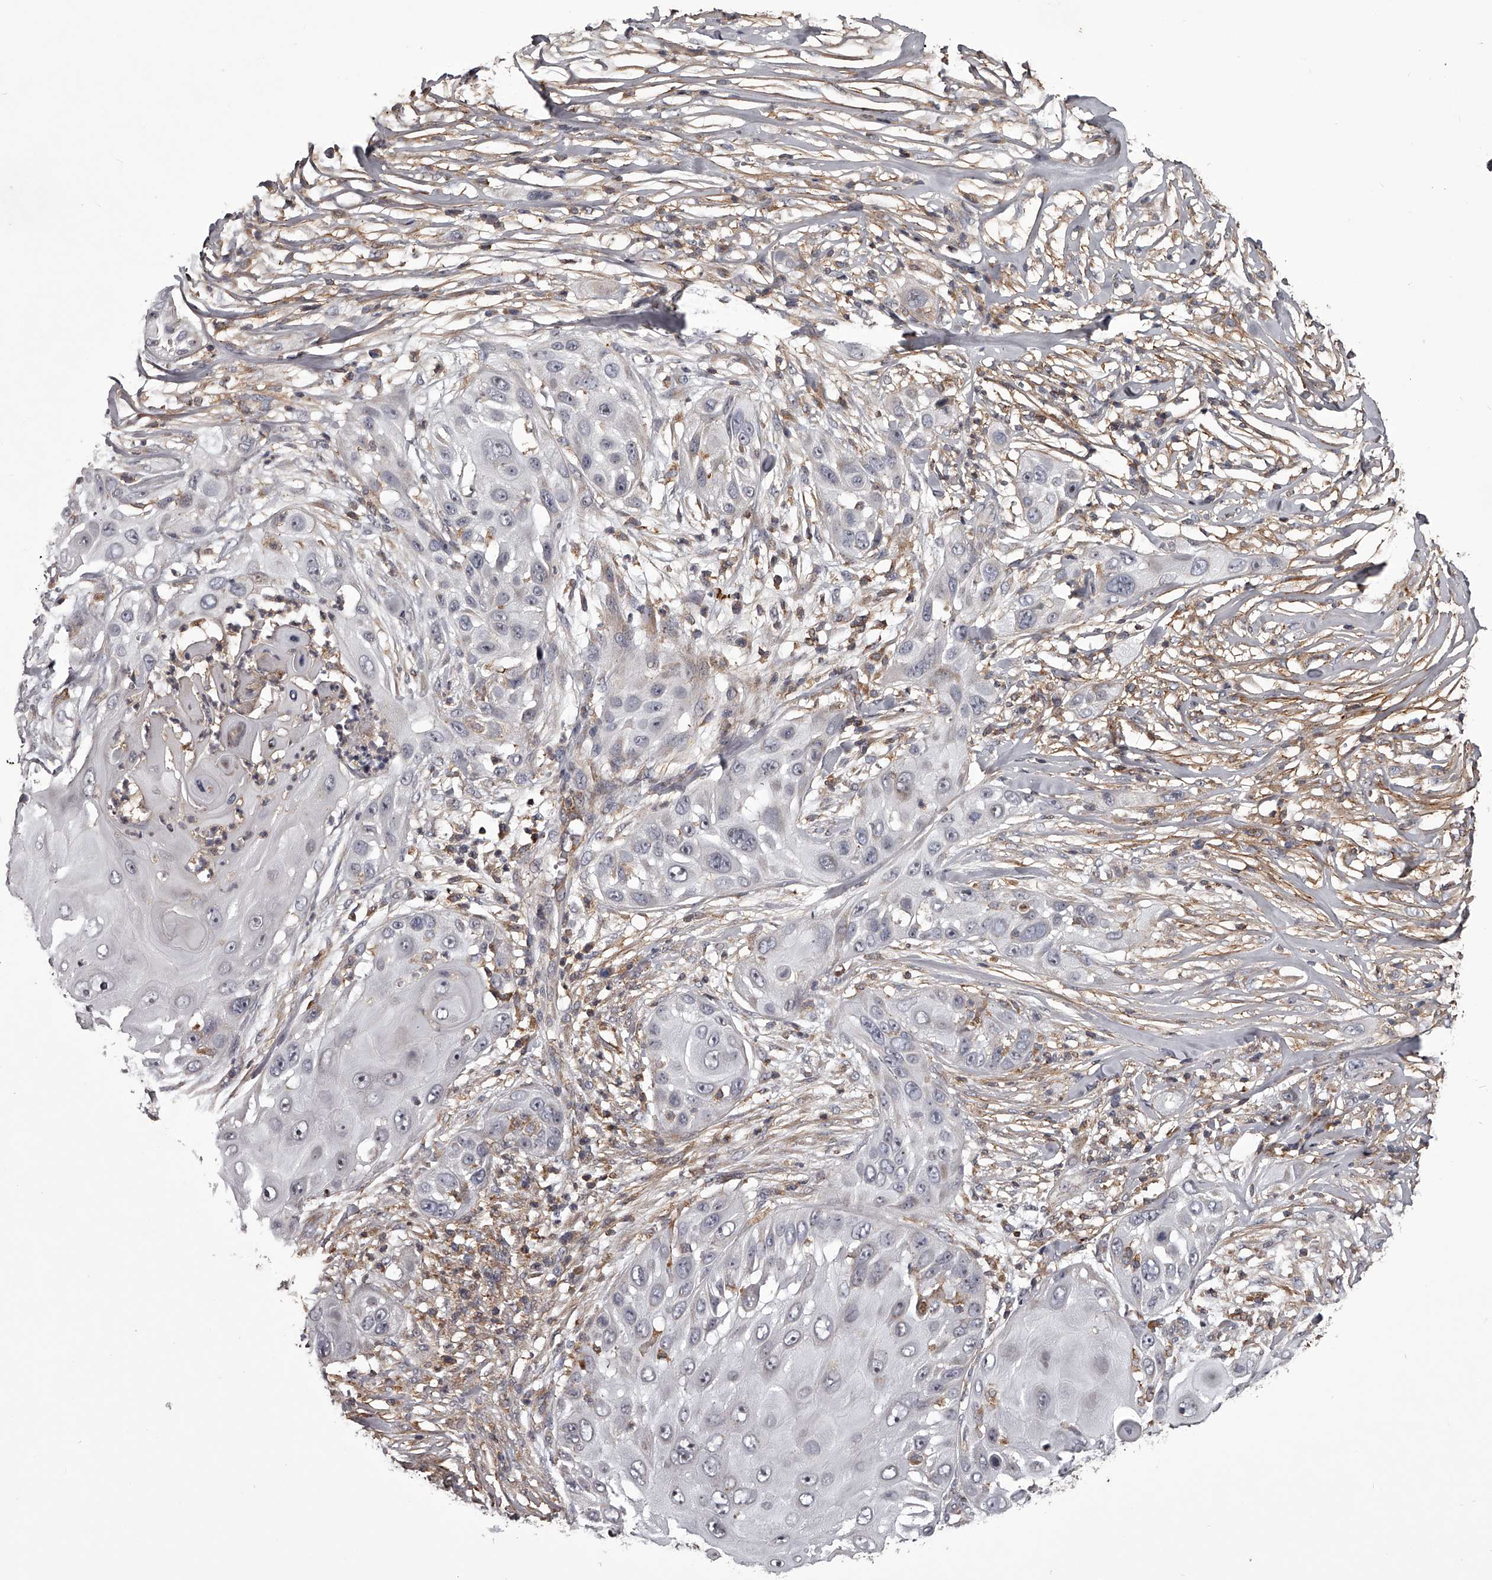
{"staining": {"intensity": "negative", "quantity": "none", "location": "none"}, "tissue": "skin cancer", "cell_type": "Tumor cells", "image_type": "cancer", "snomed": [{"axis": "morphology", "description": "Squamous cell carcinoma, NOS"}, {"axis": "topography", "description": "Skin"}], "caption": "The immunohistochemistry (IHC) micrograph has no significant staining in tumor cells of skin squamous cell carcinoma tissue.", "gene": "RRP36", "patient": {"sex": "female", "age": 44}}